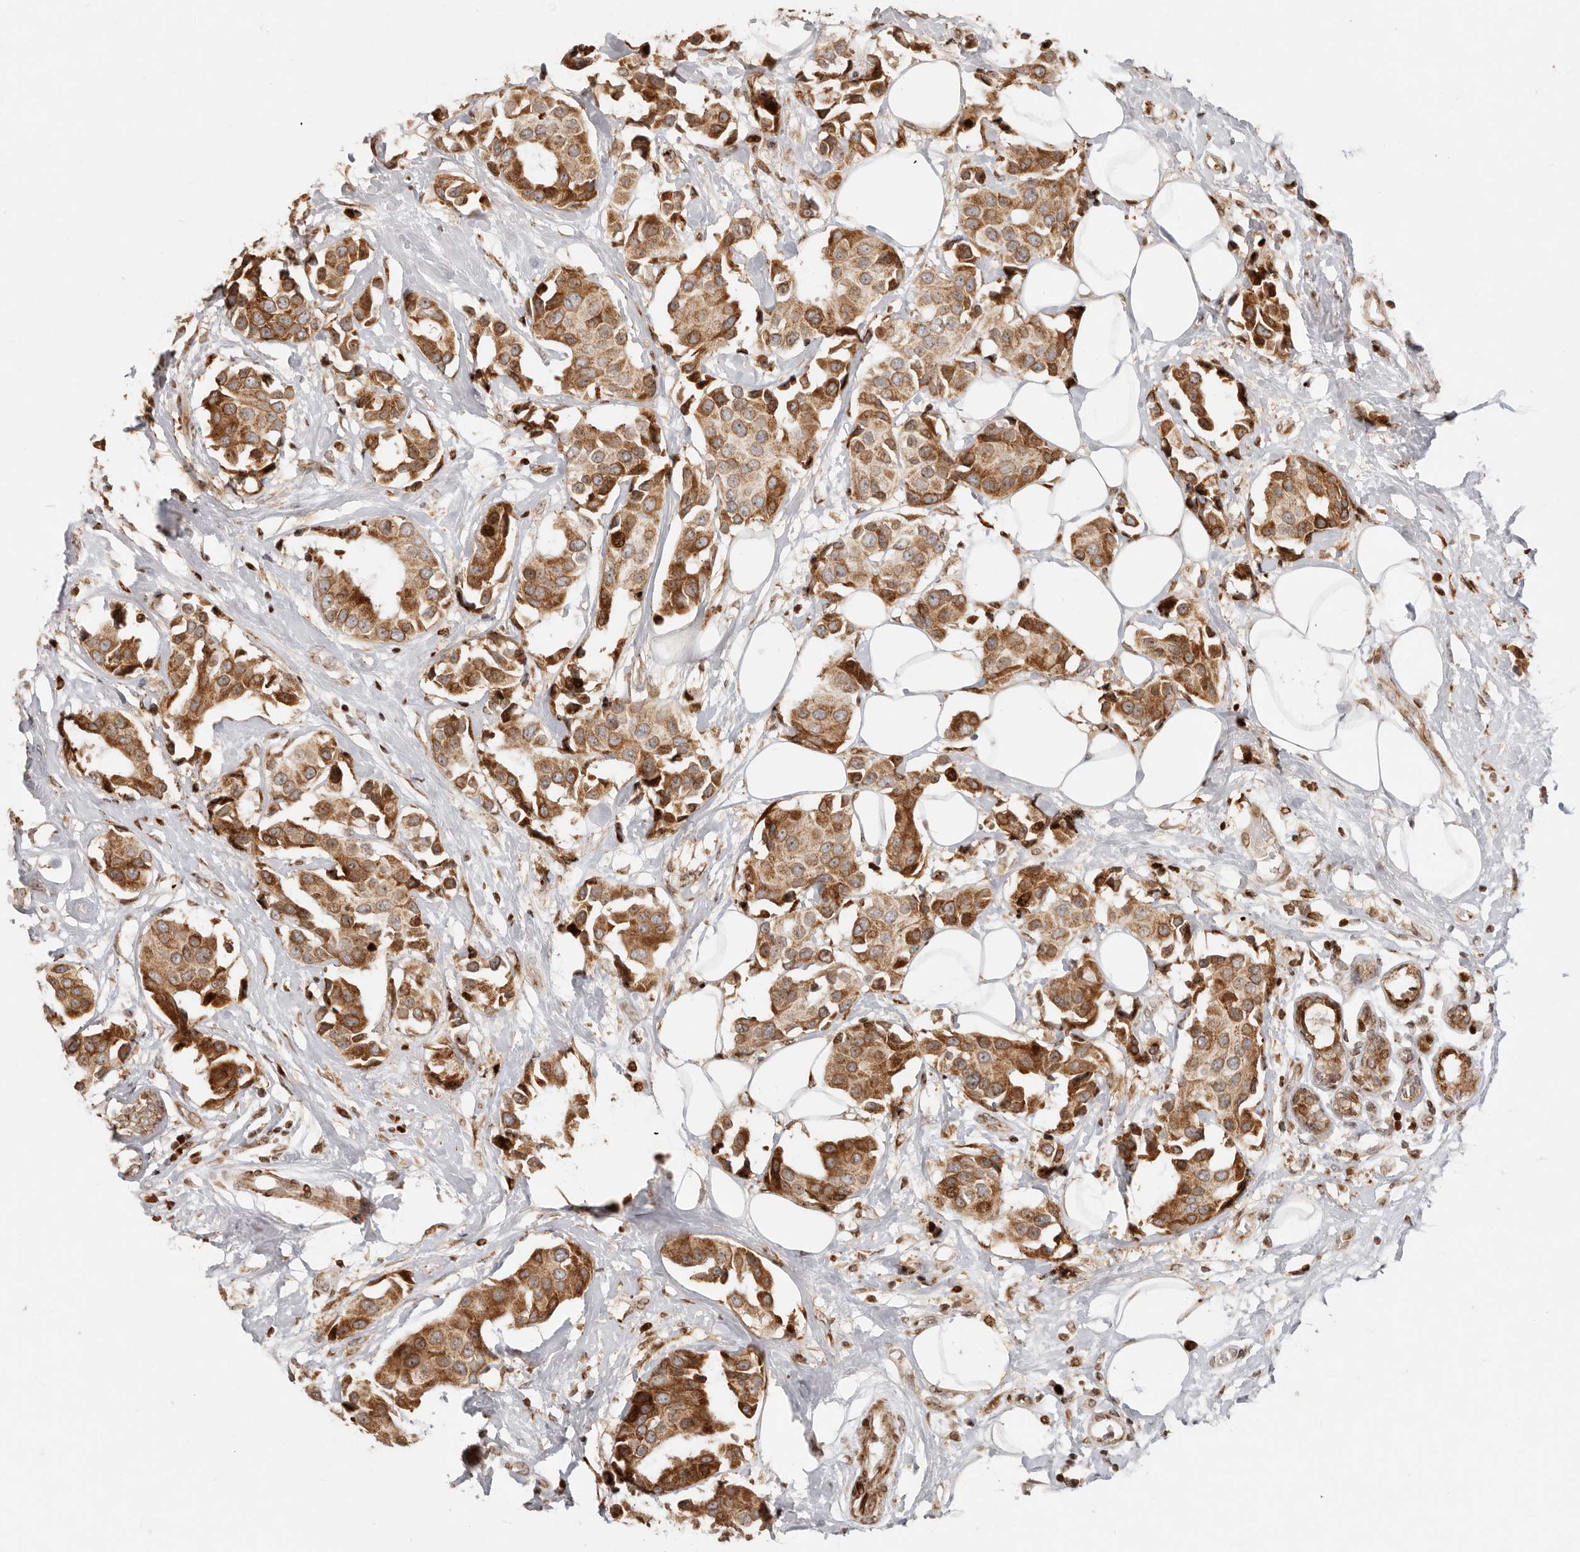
{"staining": {"intensity": "strong", "quantity": ">75%", "location": "cytoplasmic/membranous"}, "tissue": "breast cancer", "cell_type": "Tumor cells", "image_type": "cancer", "snomed": [{"axis": "morphology", "description": "Normal tissue, NOS"}, {"axis": "morphology", "description": "Duct carcinoma"}, {"axis": "topography", "description": "Breast"}], "caption": "IHC photomicrograph of human invasive ductal carcinoma (breast) stained for a protein (brown), which displays high levels of strong cytoplasmic/membranous expression in approximately >75% of tumor cells.", "gene": "TRIM4", "patient": {"sex": "female", "age": 39}}